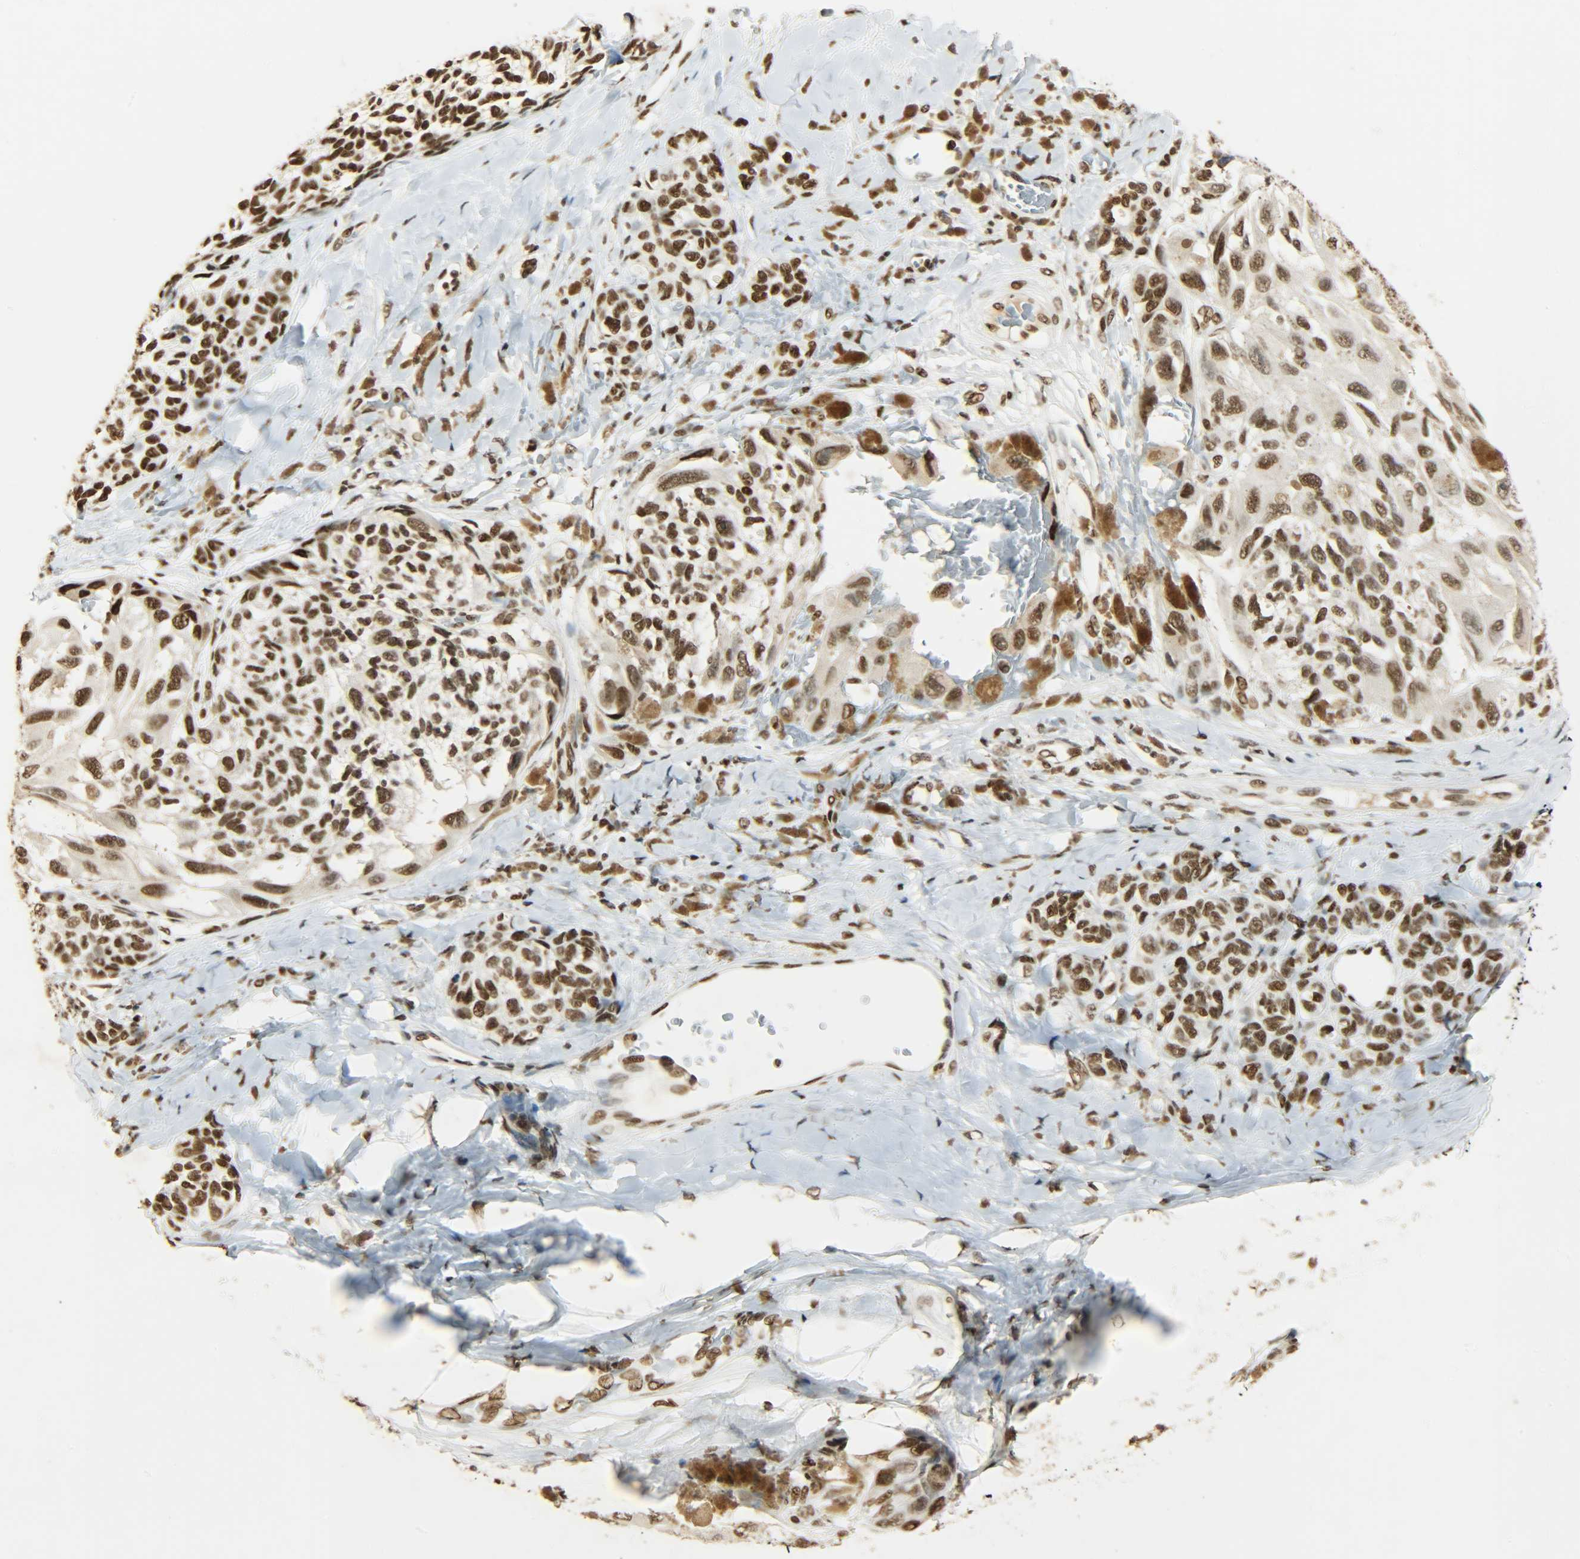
{"staining": {"intensity": "strong", "quantity": ">75%", "location": "nuclear"}, "tissue": "melanoma", "cell_type": "Tumor cells", "image_type": "cancer", "snomed": [{"axis": "morphology", "description": "Malignant melanoma, NOS"}, {"axis": "topography", "description": "Skin"}], "caption": "Strong nuclear expression is present in about >75% of tumor cells in melanoma.", "gene": "KHDRBS1", "patient": {"sex": "female", "age": 73}}